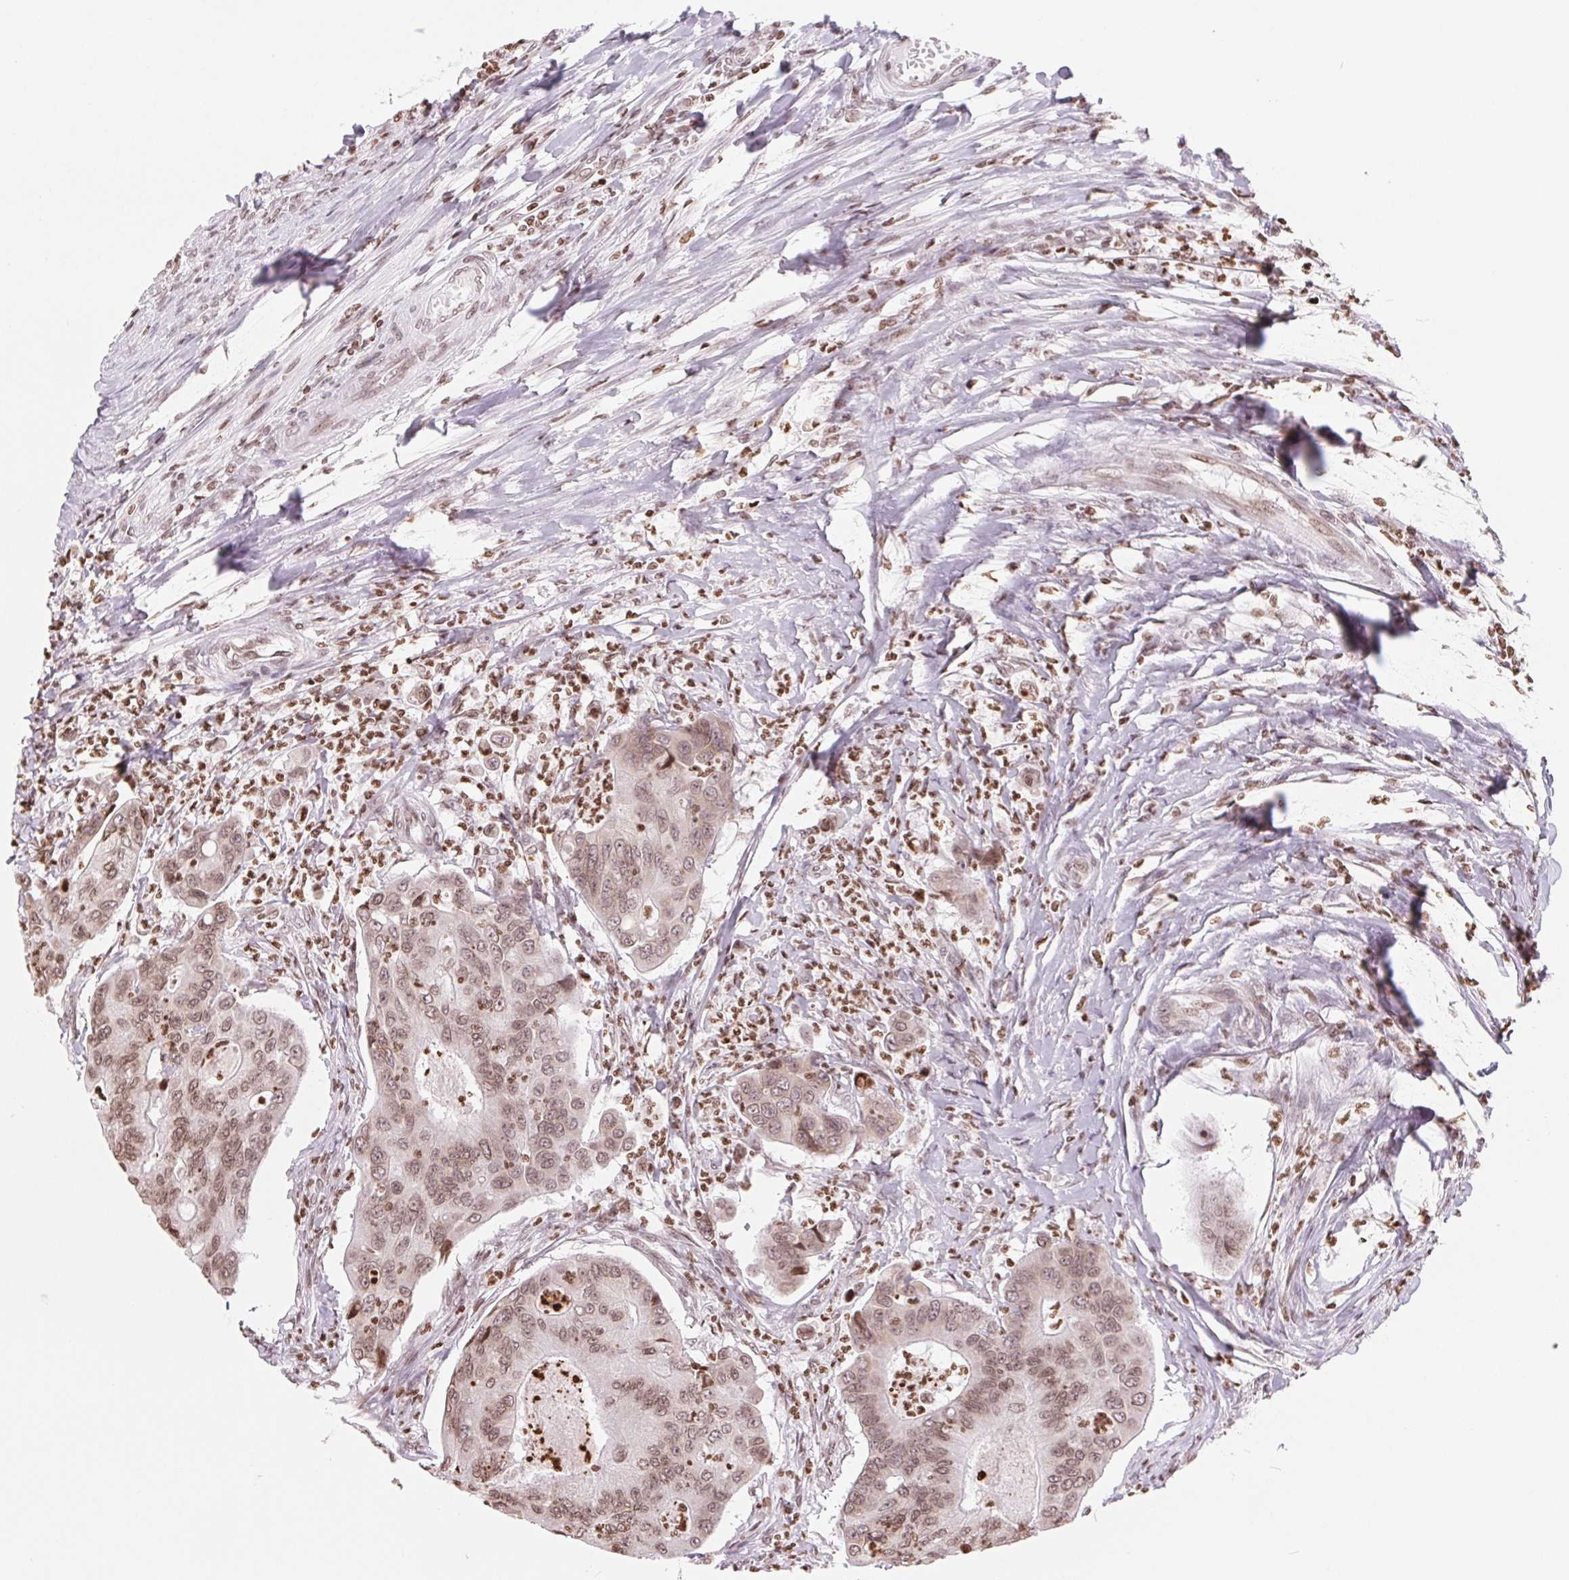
{"staining": {"intensity": "weak", "quantity": ">75%", "location": "cytoplasmic/membranous,nuclear"}, "tissue": "colorectal cancer", "cell_type": "Tumor cells", "image_type": "cancer", "snomed": [{"axis": "morphology", "description": "Adenocarcinoma, NOS"}, {"axis": "topography", "description": "Colon"}], "caption": "The immunohistochemical stain labels weak cytoplasmic/membranous and nuclear staining in tumor cells of colorectal cancer (adenocarcinoma) tissue.", "gene": "SMIM12", "patient": {"sex": "female", "age": 67}}